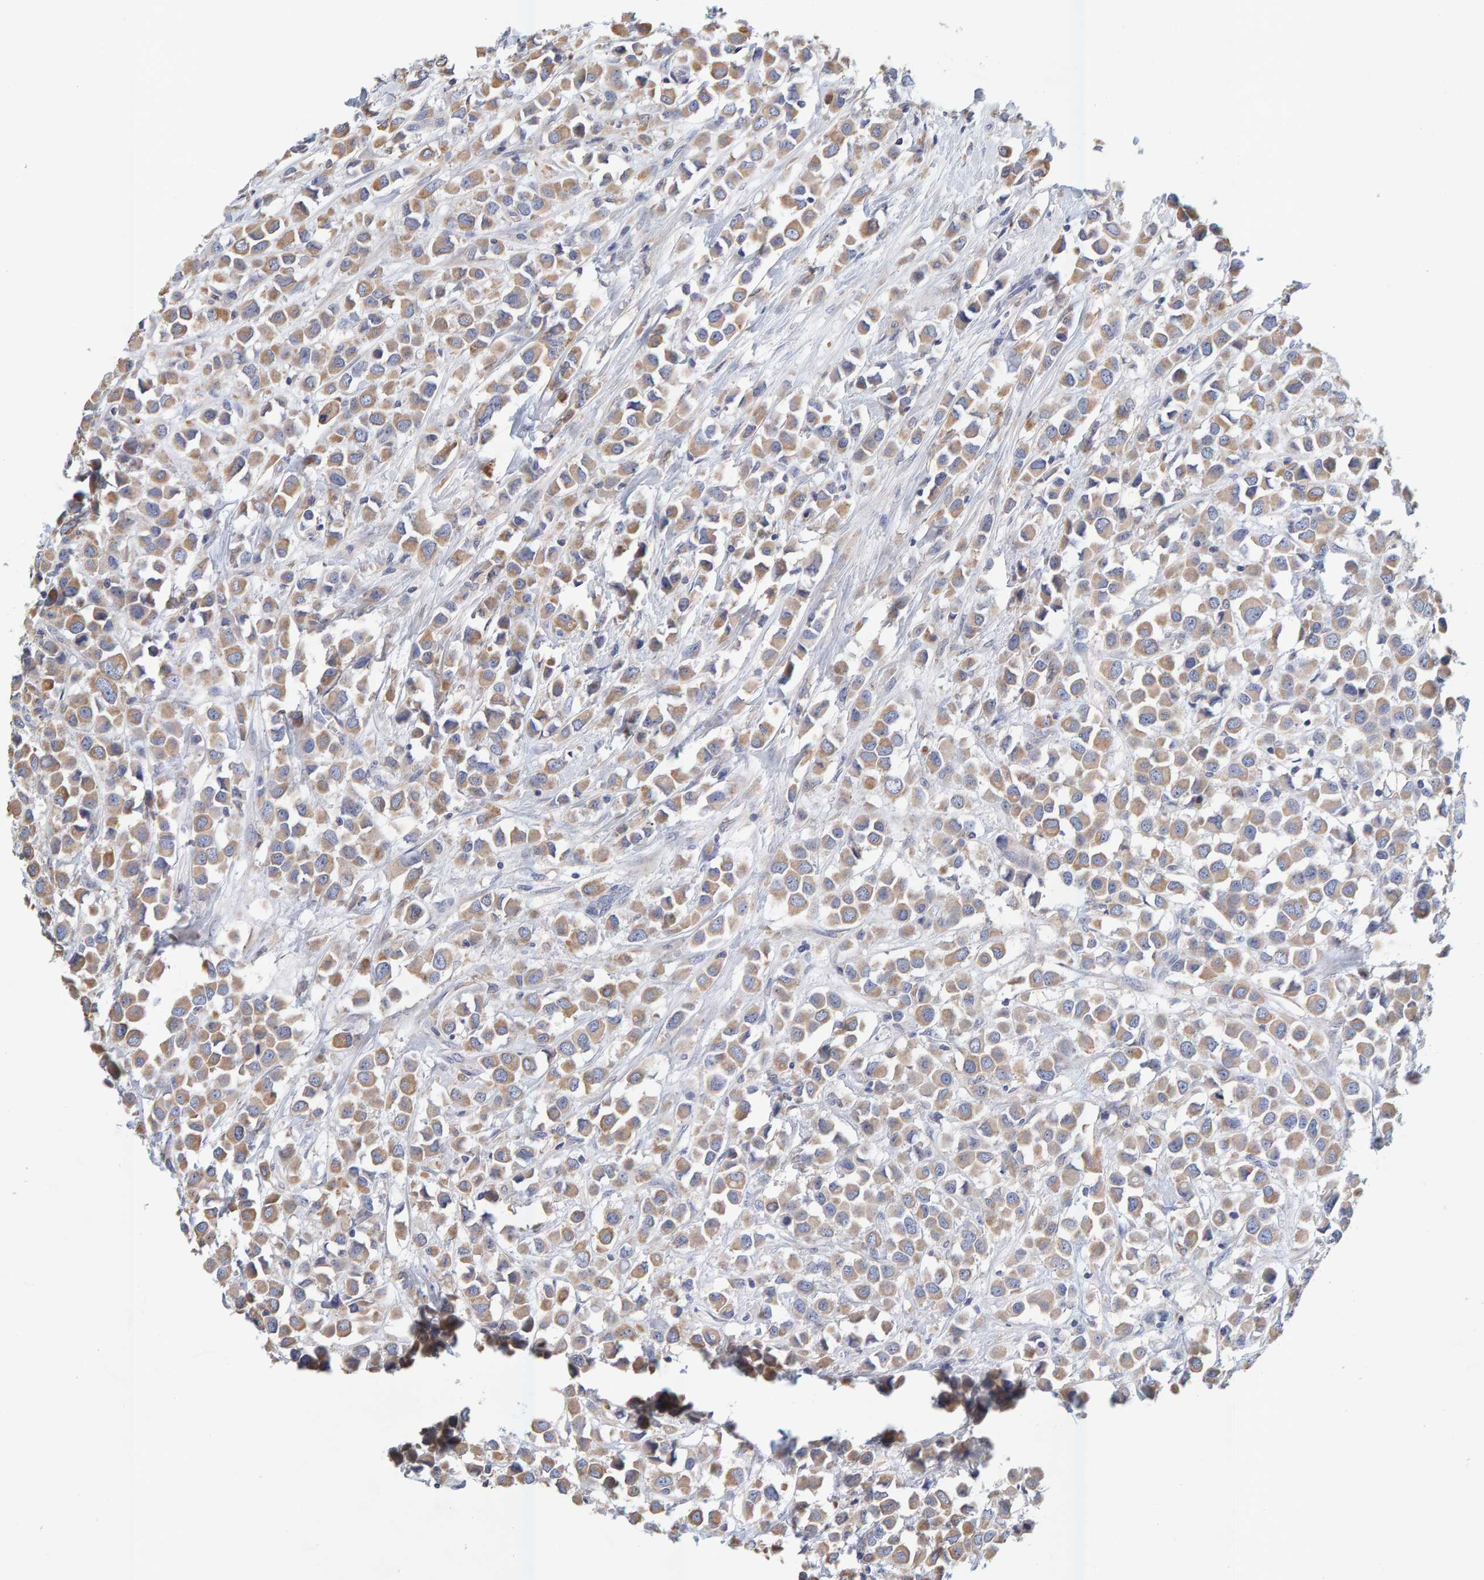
{"staining": {"intensity": "moderate", "quantity": ">75%", "location": "cytoplasmic/membranous"}, "tissue": "breast cancer", "cell_type": "Tumor cells", "image_type": "cancer", "snomed": [{"axis": "morphology", "description": "Duct carcinoma"}, {"axis": "topography", "description": "Breast"}], "caption": "Human breast cancer (invasive ductal carcinoma) stained with a brown dye displays moderate cytoplasmic/membranous positive positivity in approximately >75% of tumor cells.", "gene": "SGPL1", "patient": {"sex": "female", "age": 61}}